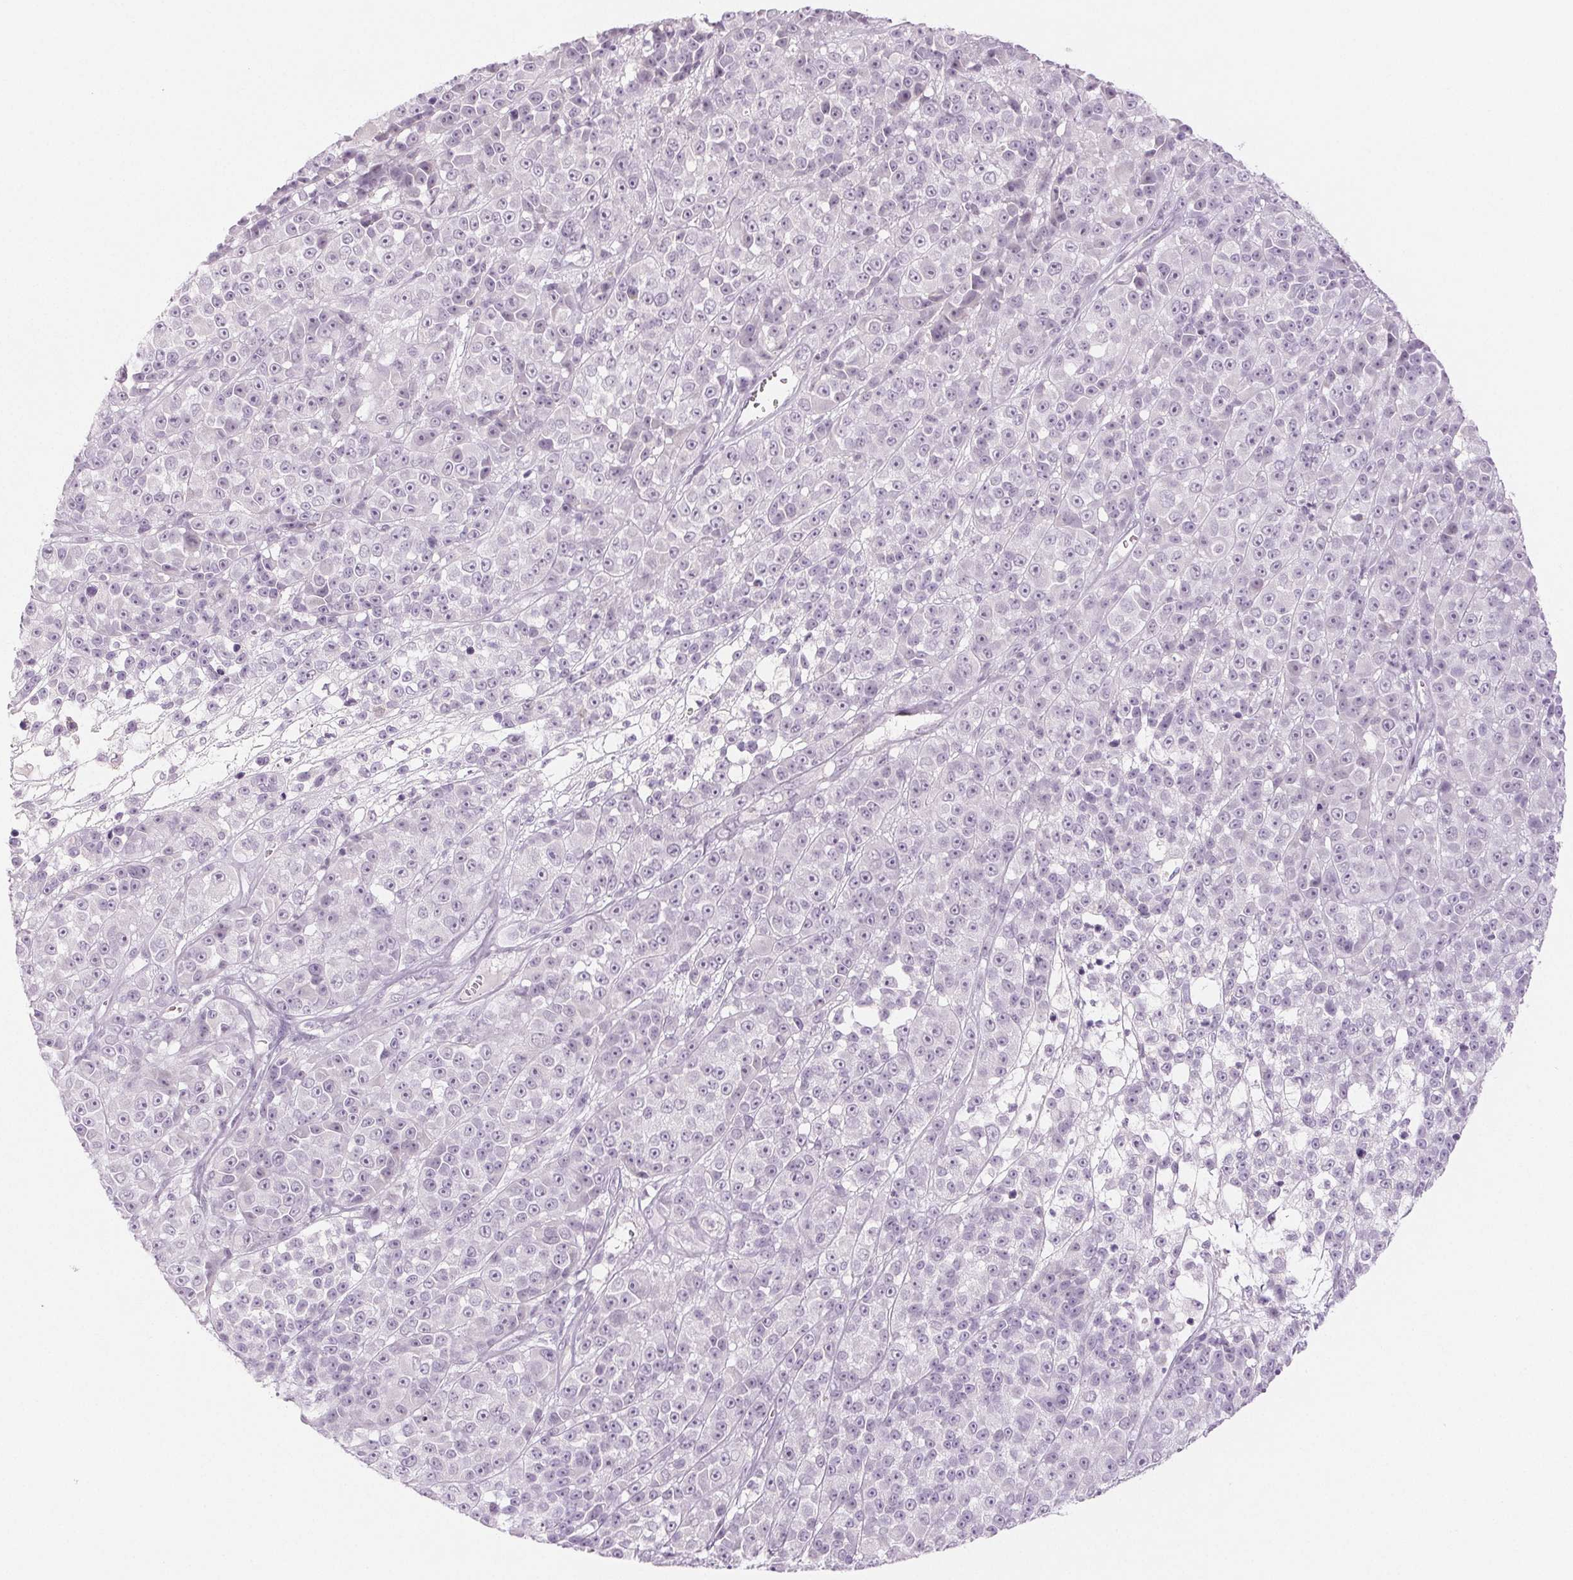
{"staining": {"intensity": "negative", "quantity": "none", "location": "none"}, "tissue": "melanoma", "cell_type": "Tumor cells", "image_type": "cancer", "snomed": [{"axis": "morphology", "description": "Malignant melanoma, NOS"}, {"axis": "topography", "description": "Skin"}, {"axis": "topography", "description": "Skin of back"}], "caption": "This micrograph is of malignant melanoma stained with immunohistochemistry to label a protein in brown with the nuclei are counter-stained blue. There is no expression in tumor cells. (Brightfield microscopy of DAB immunohistochemistry (IHC) at high magnification).", "gene": "EHHADH", "patient": {"sex": "male", "age": 91}}